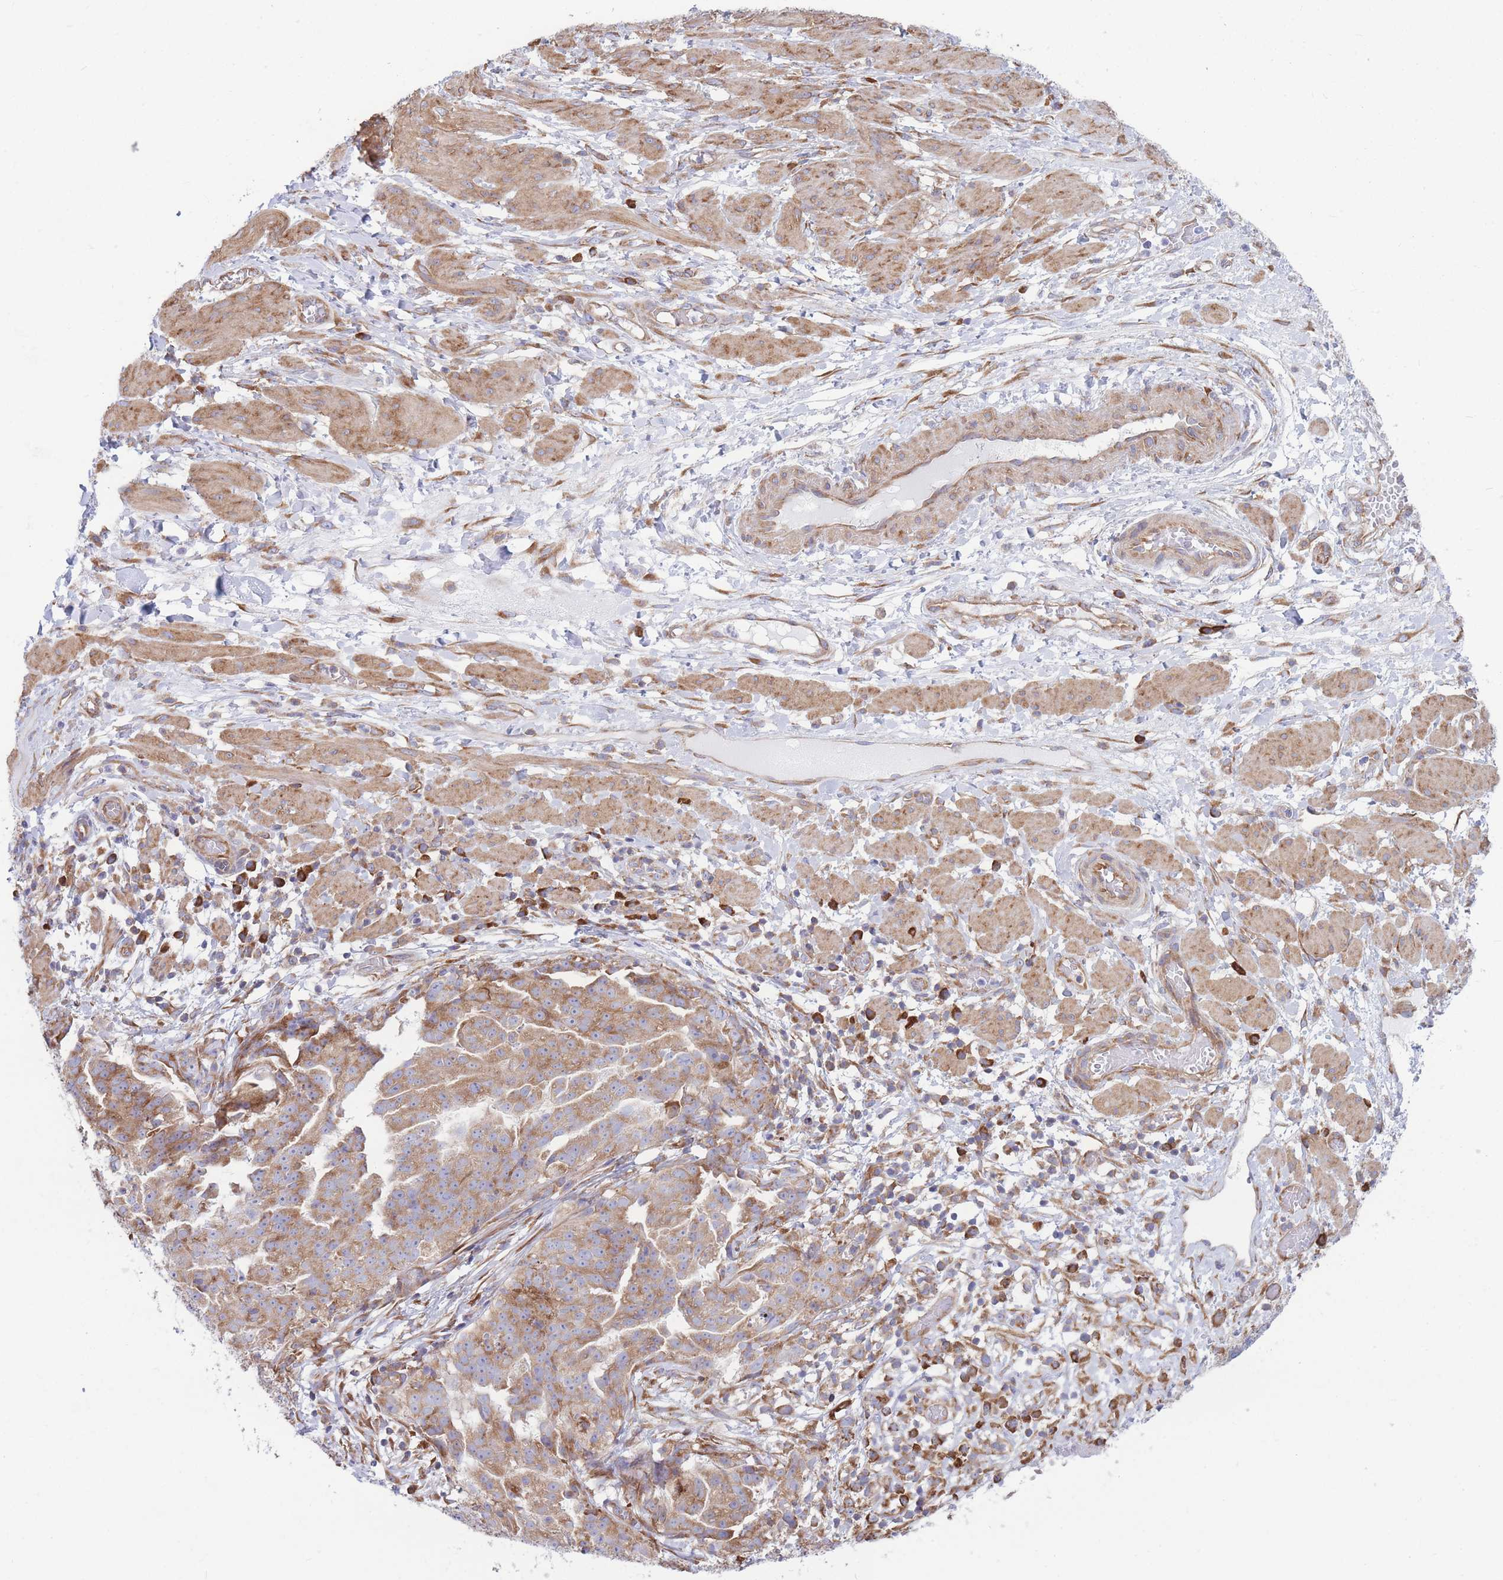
{"staining": {"intensity": "moderate", "quantity": ">75%", "location": "cytoplasmic/membranous"}, "tissue": "ovarian cancer", "cell_type": "Tumor cells", "image_type": "cancer", "snomed": [{"axis": "morphology", "description": "Cystadenocarcinoma, serous, NOS"}, {"axis": "topography", "description": "Ovary"}], "caption": "Human serous cystadenocarcinoma (ovarian) stained for a protein (brown) reveals moderate cytoplasmic/membranous positive staining in about >75% of tumor cells.", "gene": "RPL8", "patient": {"sex": "female", "age": 58}}